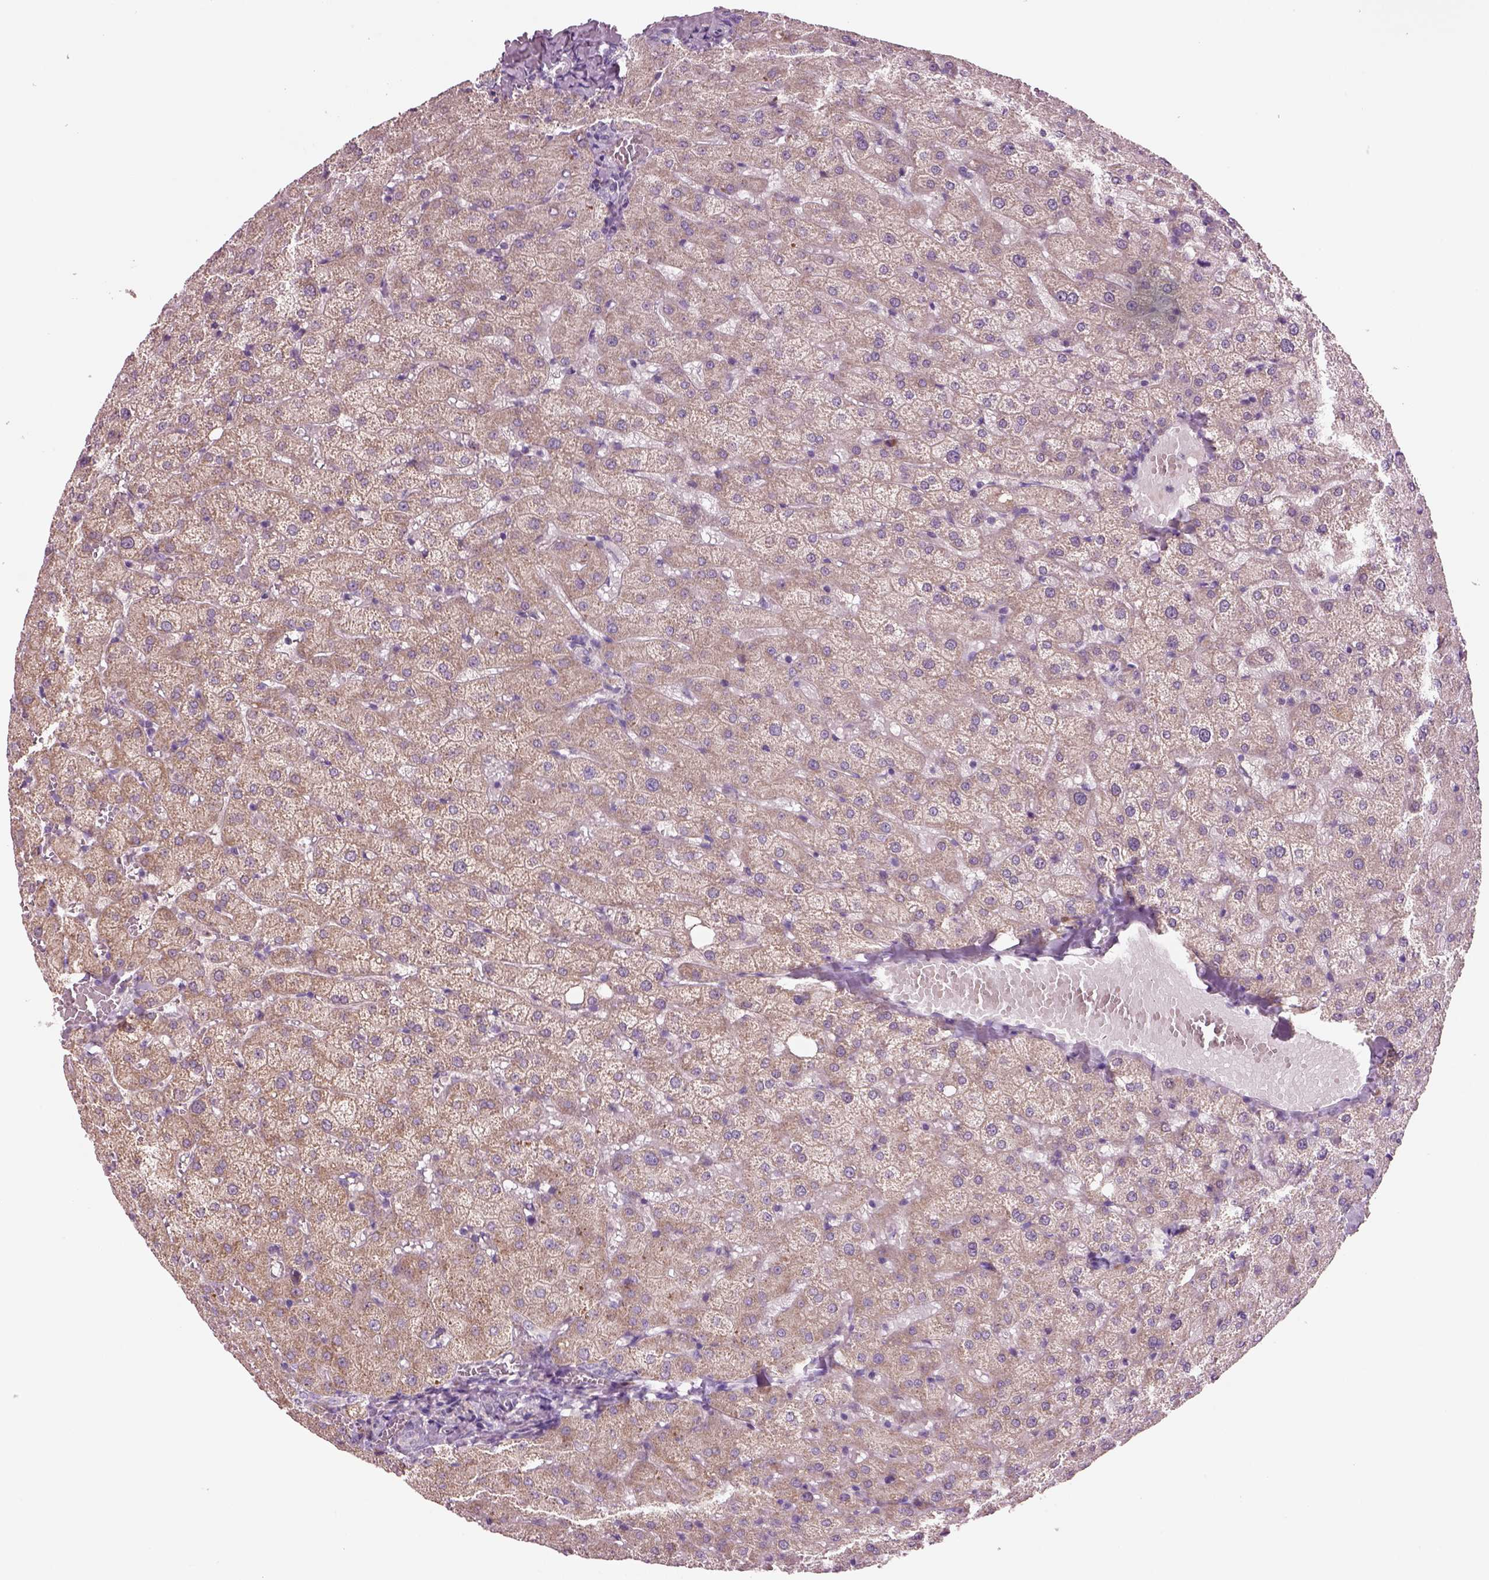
{"staining": {"intensity": "negative", "quantity": "none", "location": "none"}, "tissue": "liver", "cell_type": "Cholangiocytes", "image_type": "normal", "snomed": [{"axis": "morphology", "description": "Normal tissue, NOS"}, {"axis": "topography", "description": "Liver"}], "caption": "Liver stained for a protein using immunohistochemistry (IHC) shows no staining cholangiocytes.", "gene": "PLPP7", "patient": {"sex": "female", "age": 50}}